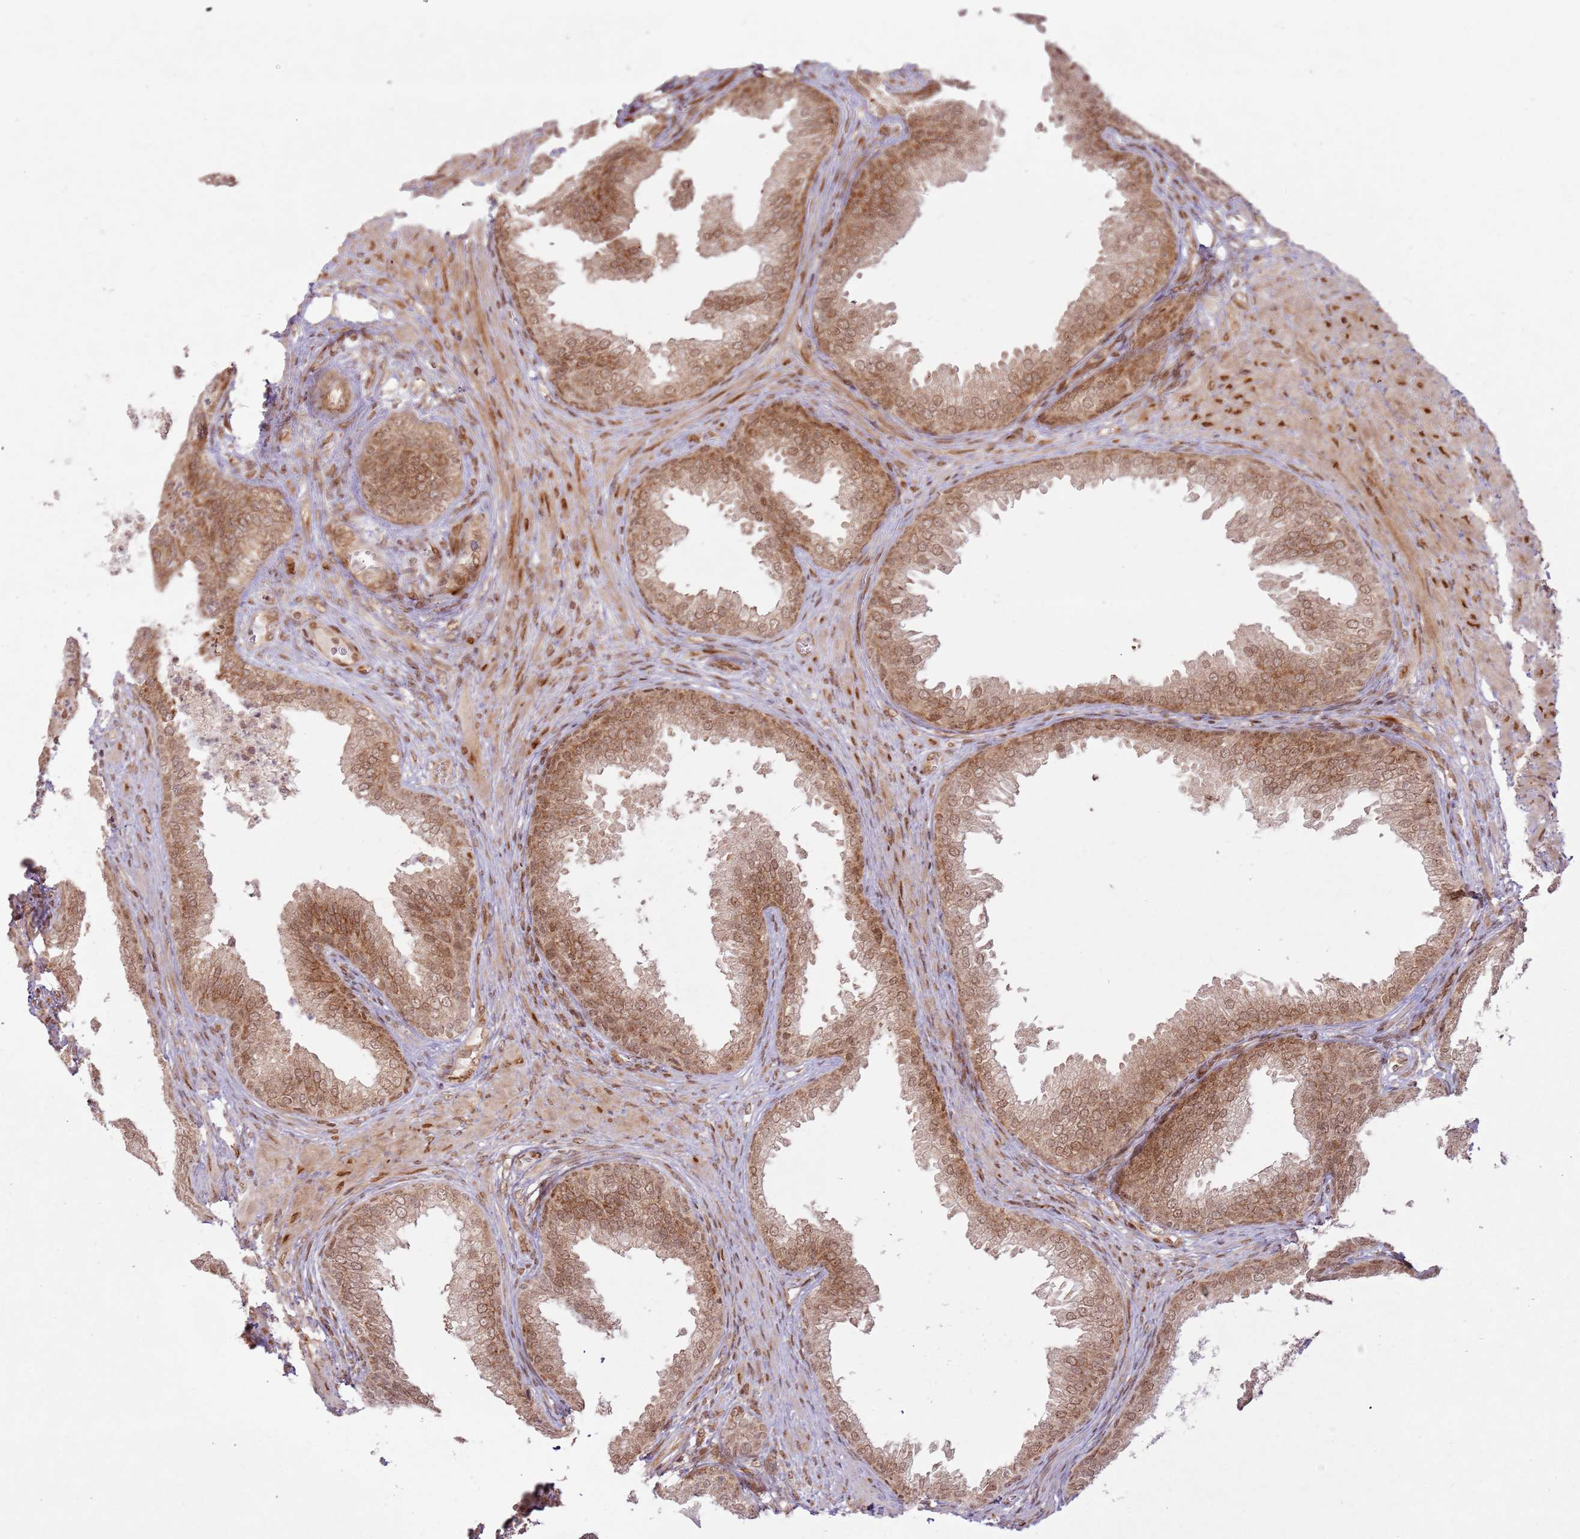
{"staining": {"intensity": "moderate", "quantity": ">75%", "location": "cytoplasmic/membranous,nuclear"}, "tissue": "prostate", "cell_type": "Glandular cells", "image_type": "normal", "snomed": [{"axis": "morphology", "description": "Normal tissue, NOS"}, {"axis": "topography", "description": "Prostate"}], "caption": "Brown immunohistochemical staining in normal prostate shows moderate cytoplasmic/membranous,nuclear expression in about >75% of glandular cells. Nuclei are stained in blue.", "gene": "KLHL36", "patient": {"sex": "male", "age": 76}}